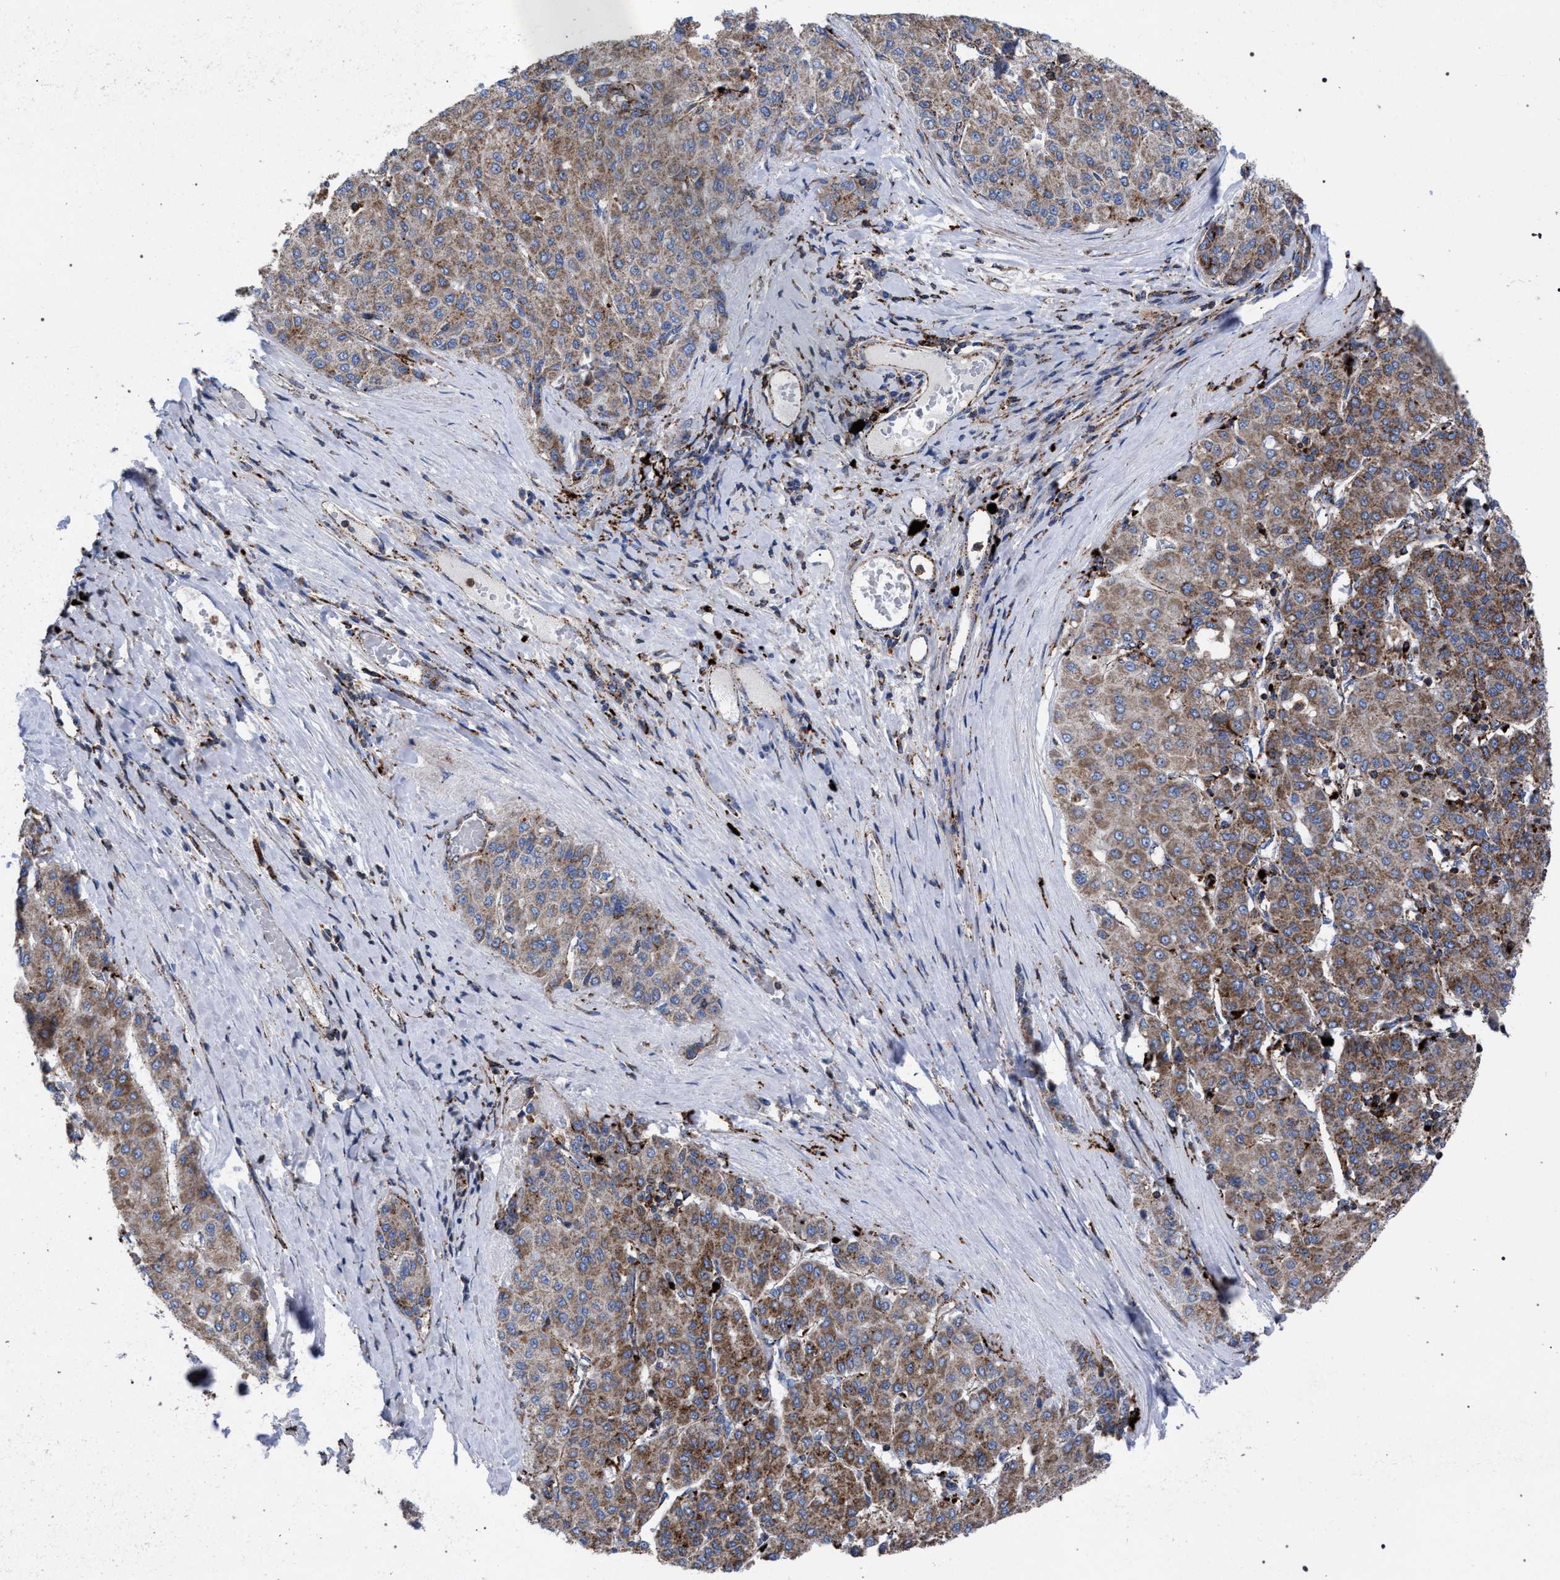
{"staining": {"intensity": "strong", "quantity": ">75%", "location": "cytoplasmic/membranous"}, "tissue": "liver cancer", "cell_type": "Tumor cells", "image_type": "cancer", "snomed": [{"axis": "morphology", "description": "Carcinoma, Hepatocellular, NOS"}, {"axis": "topography", "description": "Liver"}], "caption": "Strong cytoplasmic/membranous staining is identified in about >75% of tumor cells in liver cancer.", "gene": "PPT1", "patient": {"sex": "male", "age": 65}}